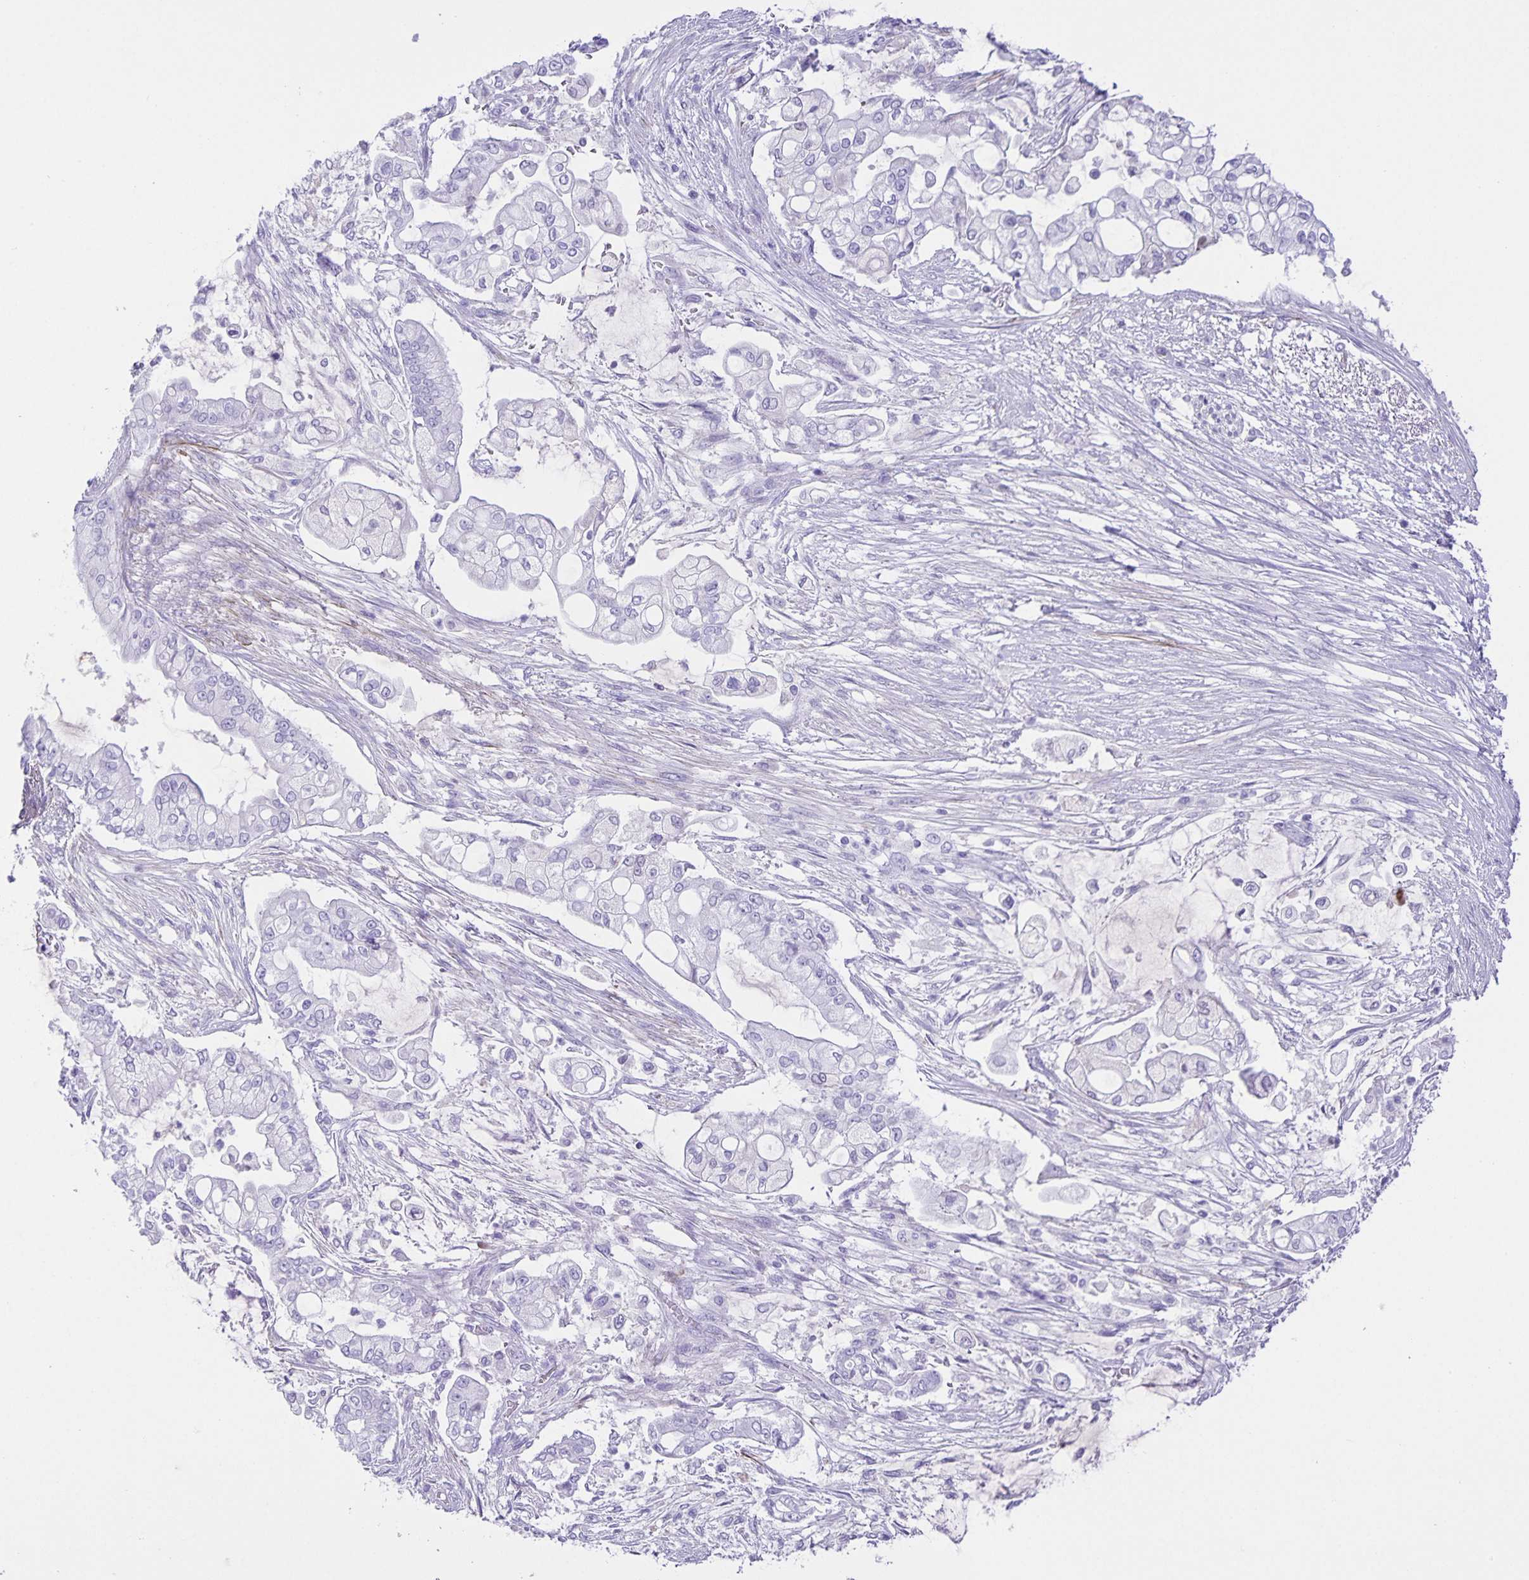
{"staining": {"intensity": "negative", "quantity": "none", "location": "none"}, "tissue": "pancreatic cancer", "cell_type": "Tumor cells", "image_type": "cancer", "snomed": [{"axis": "morphology", "description": "Adenocarcinoma, NOS"}, {"axis": "topography", "description": "Pancreas"}], "caption": "Histopathology image shows no protein positivity in tumor cells of pancreatic adenocarcinoma tissue.", "gene": "UBQLN3", "patient": {"sex": "female", "age": 69}}